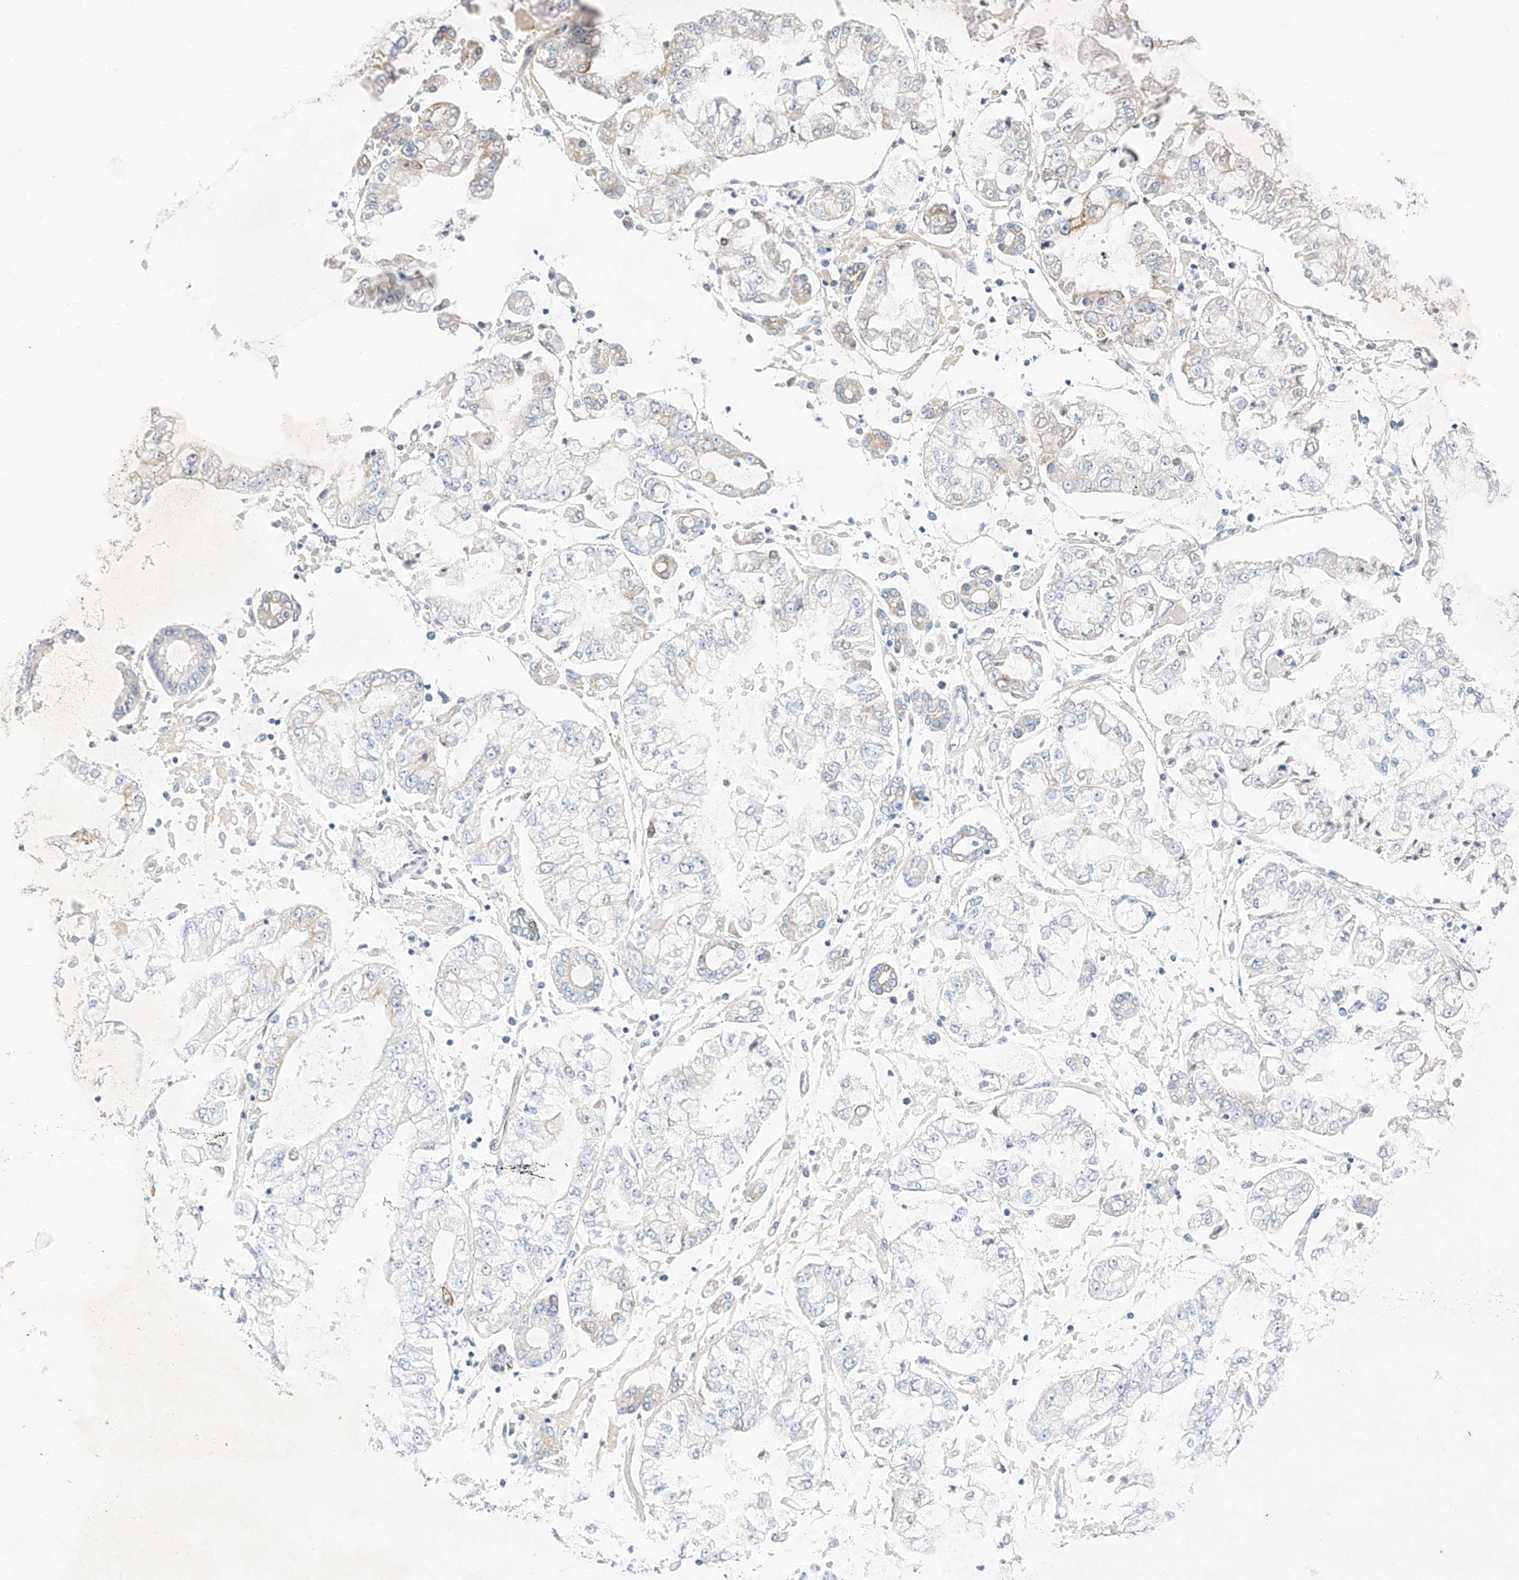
{"staining": {"intensity": "negative", "quantity": "none", "location": "none"}, "tissue": "stomach cancer", "cell_type": "Tumor cells", "image_type": "cancer", "snomed": [{"axis": "morphology", "description": "Adenocarcinoma, NOS"}, {"axis": "topography", "description": "Stomach"}], "caption": "DAB immunohistochemical staining of human adenocarcinoma (stomach) displays no significant positivity in tumor cells.", "gene": "SBSPON", "patient": {"sex": "male", "age": 76}}